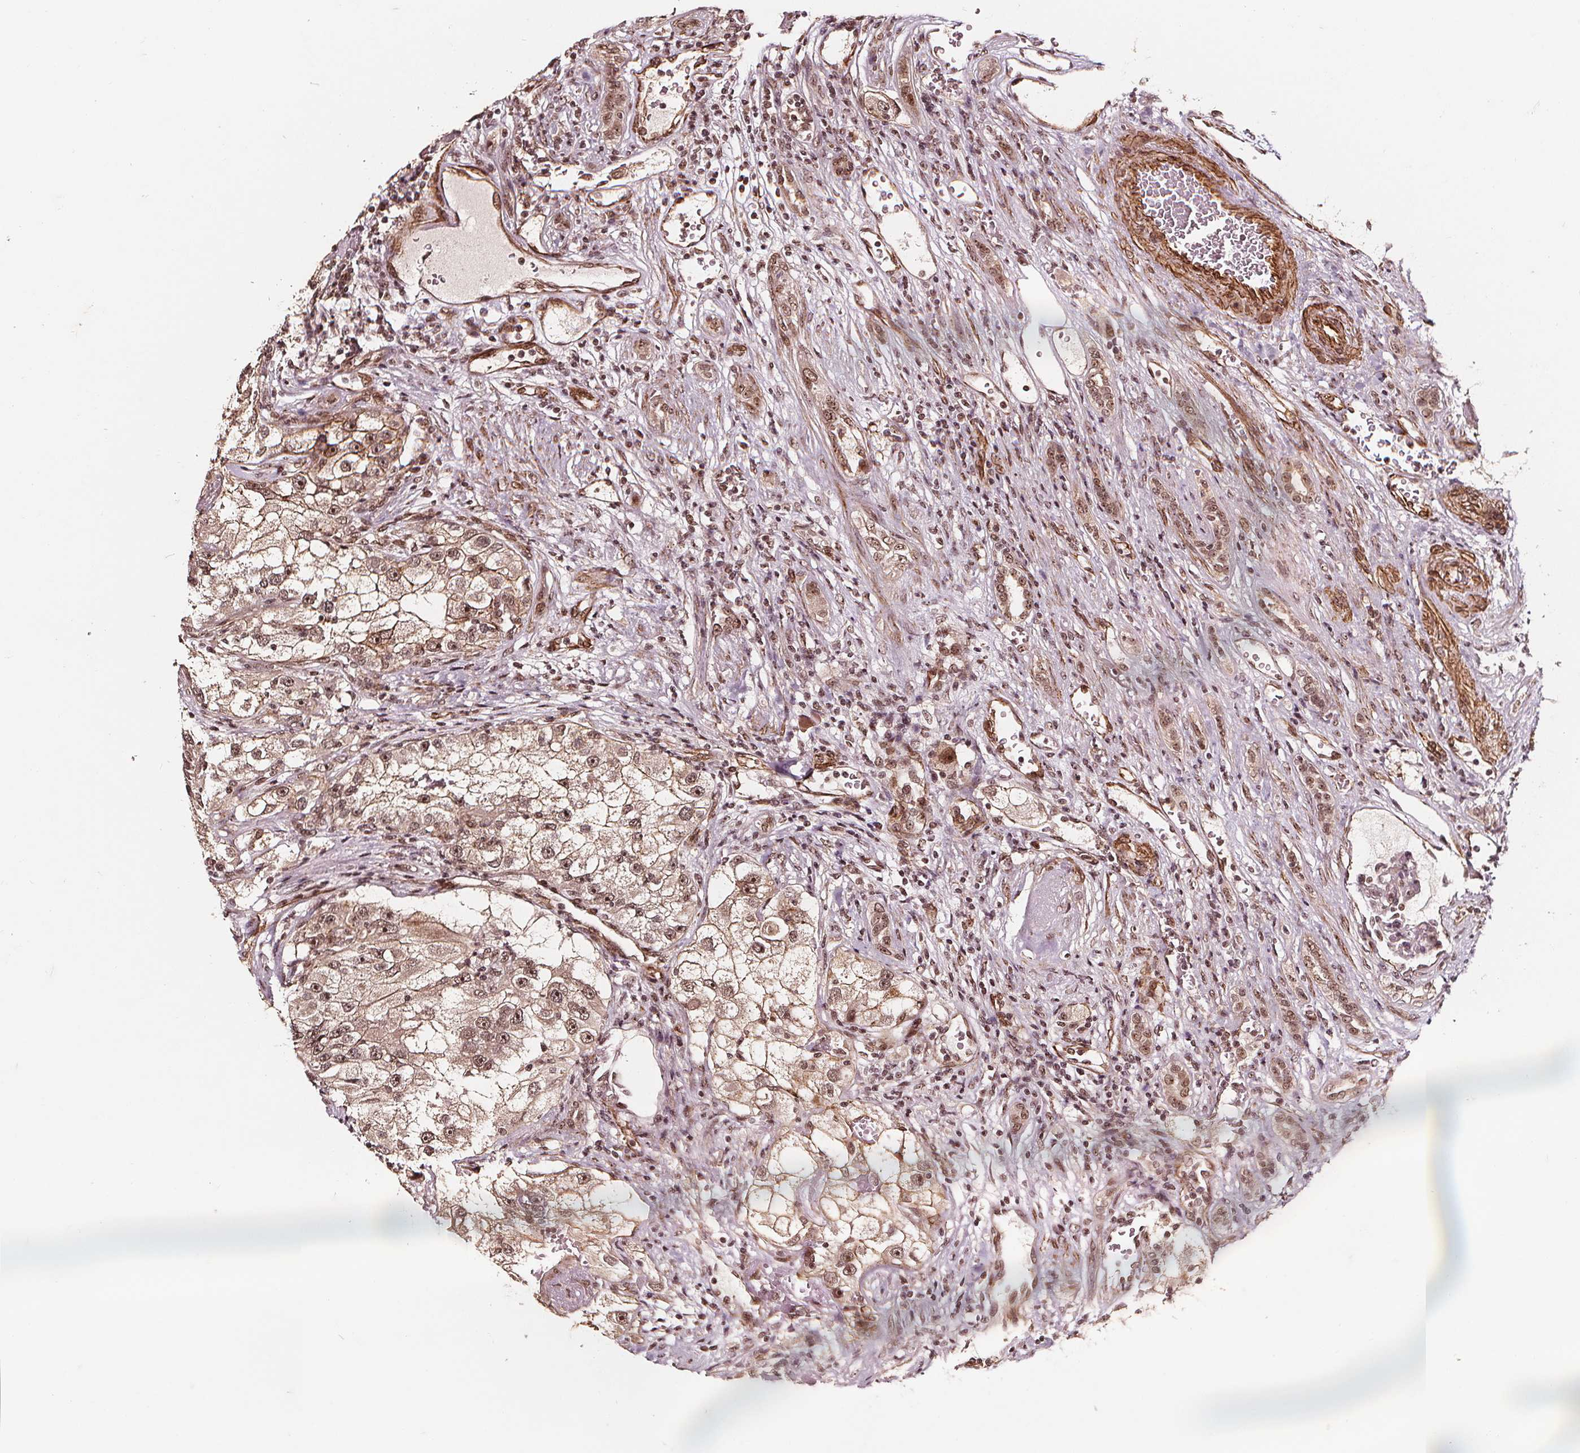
{"staining": {"intensity": "moderate", "quantity": ">75%", "location": "cytoplasmic/membranous,nuclear"}, "tissue": "renal cancer", "cell_type": "Tumor cells", "image_type": "cancer", "snomed": [{"axis": "morphology", "description": "Adenocarcinoma, NOS"}, {"axis": "topography", "description": "Kidney"}], "caption": "A photomicrograph of human renal cancer stained for a protein demonstrates moderate cytoplasmic/membranous and nuclear brown staining in tumor cells. (Stains: DAB (3,3'-diaminobenzidine) in brown, nuclei in blue, Microscopy: brightfield microscopy at high magnification).", "gene": "EXOSC9", "patient": {"sex": "male", "age": 63}}